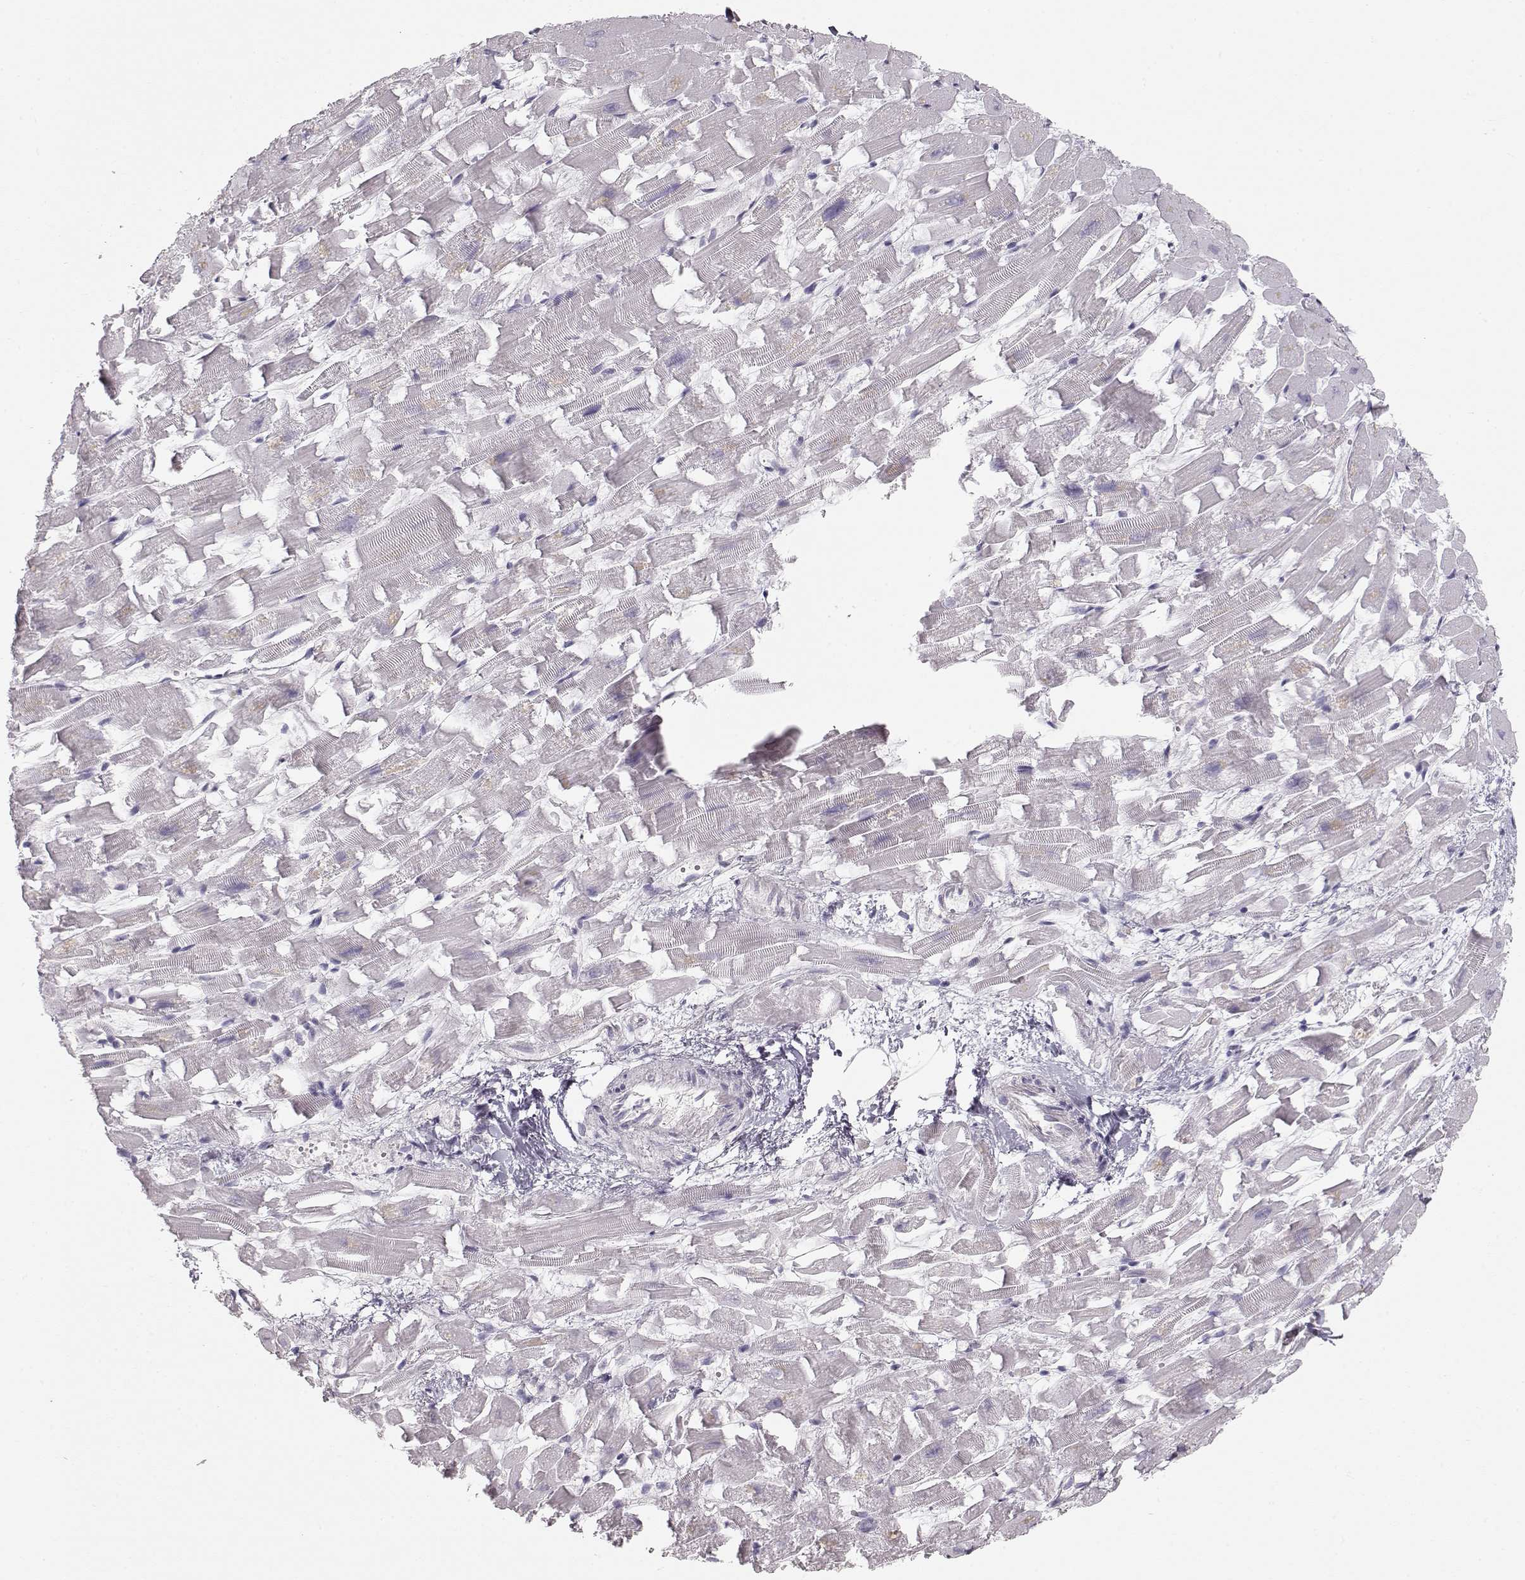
{"staining": {"intensity": "negative", "quantity": "none", "location": "none"}, "tissue": "heart muscle", "cell_type": "Cardiomyocytes", "image_type": "normal", "snomed": [{"axis": "morphology", "description": "Normal tissue, NOS"}, {"axis": "topography", "description": "Heart"}], "caption": "Protein analysis of unremarkable heart muscle displays no significant expression in cardiomyocytes.", "gene": "FAM205A", "patient": {"sex": "female", "age": 64}}